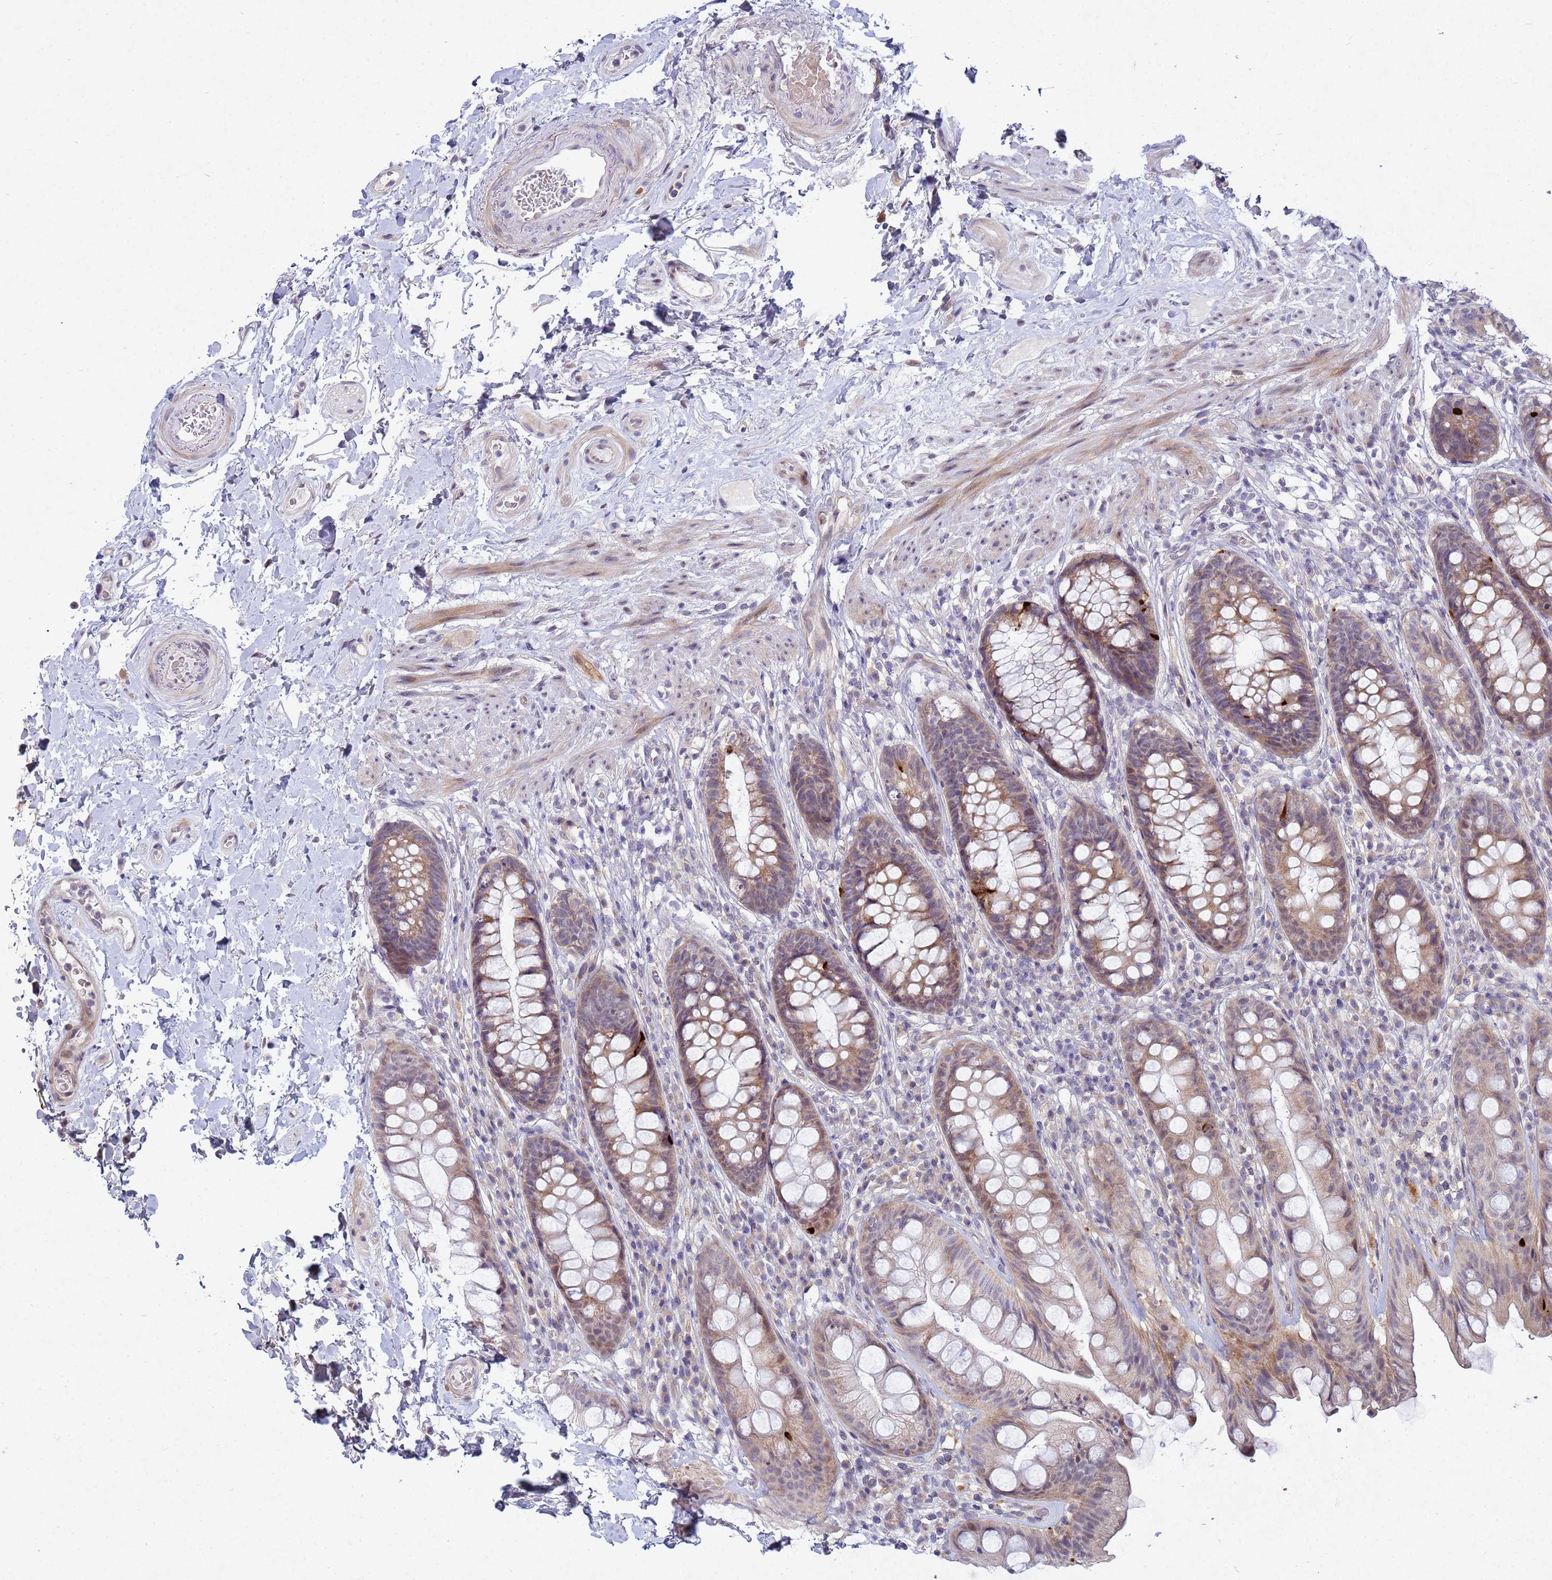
{"staining": {"intensity": "moderate", "quantity": "25%-75%", "location": "cytoplasmic/membranous"}, "tissue": "rectum", "cell_type": "Glandular cells", "image_type": "normal", "snomed": [{"axis": "morphology", "description": "Normal tissue, NOS"}, {"axis": "topography", "description": "Rectum"}], "caption": "High-power microscopy captured an IHC micrograph of normal rectum, revealing moderate cytoplasmic/membranous expression in approximately 25%-75% of glandular cells.", "gene": "TNPO2", "patient": {"sex": "male", "age": 74}}